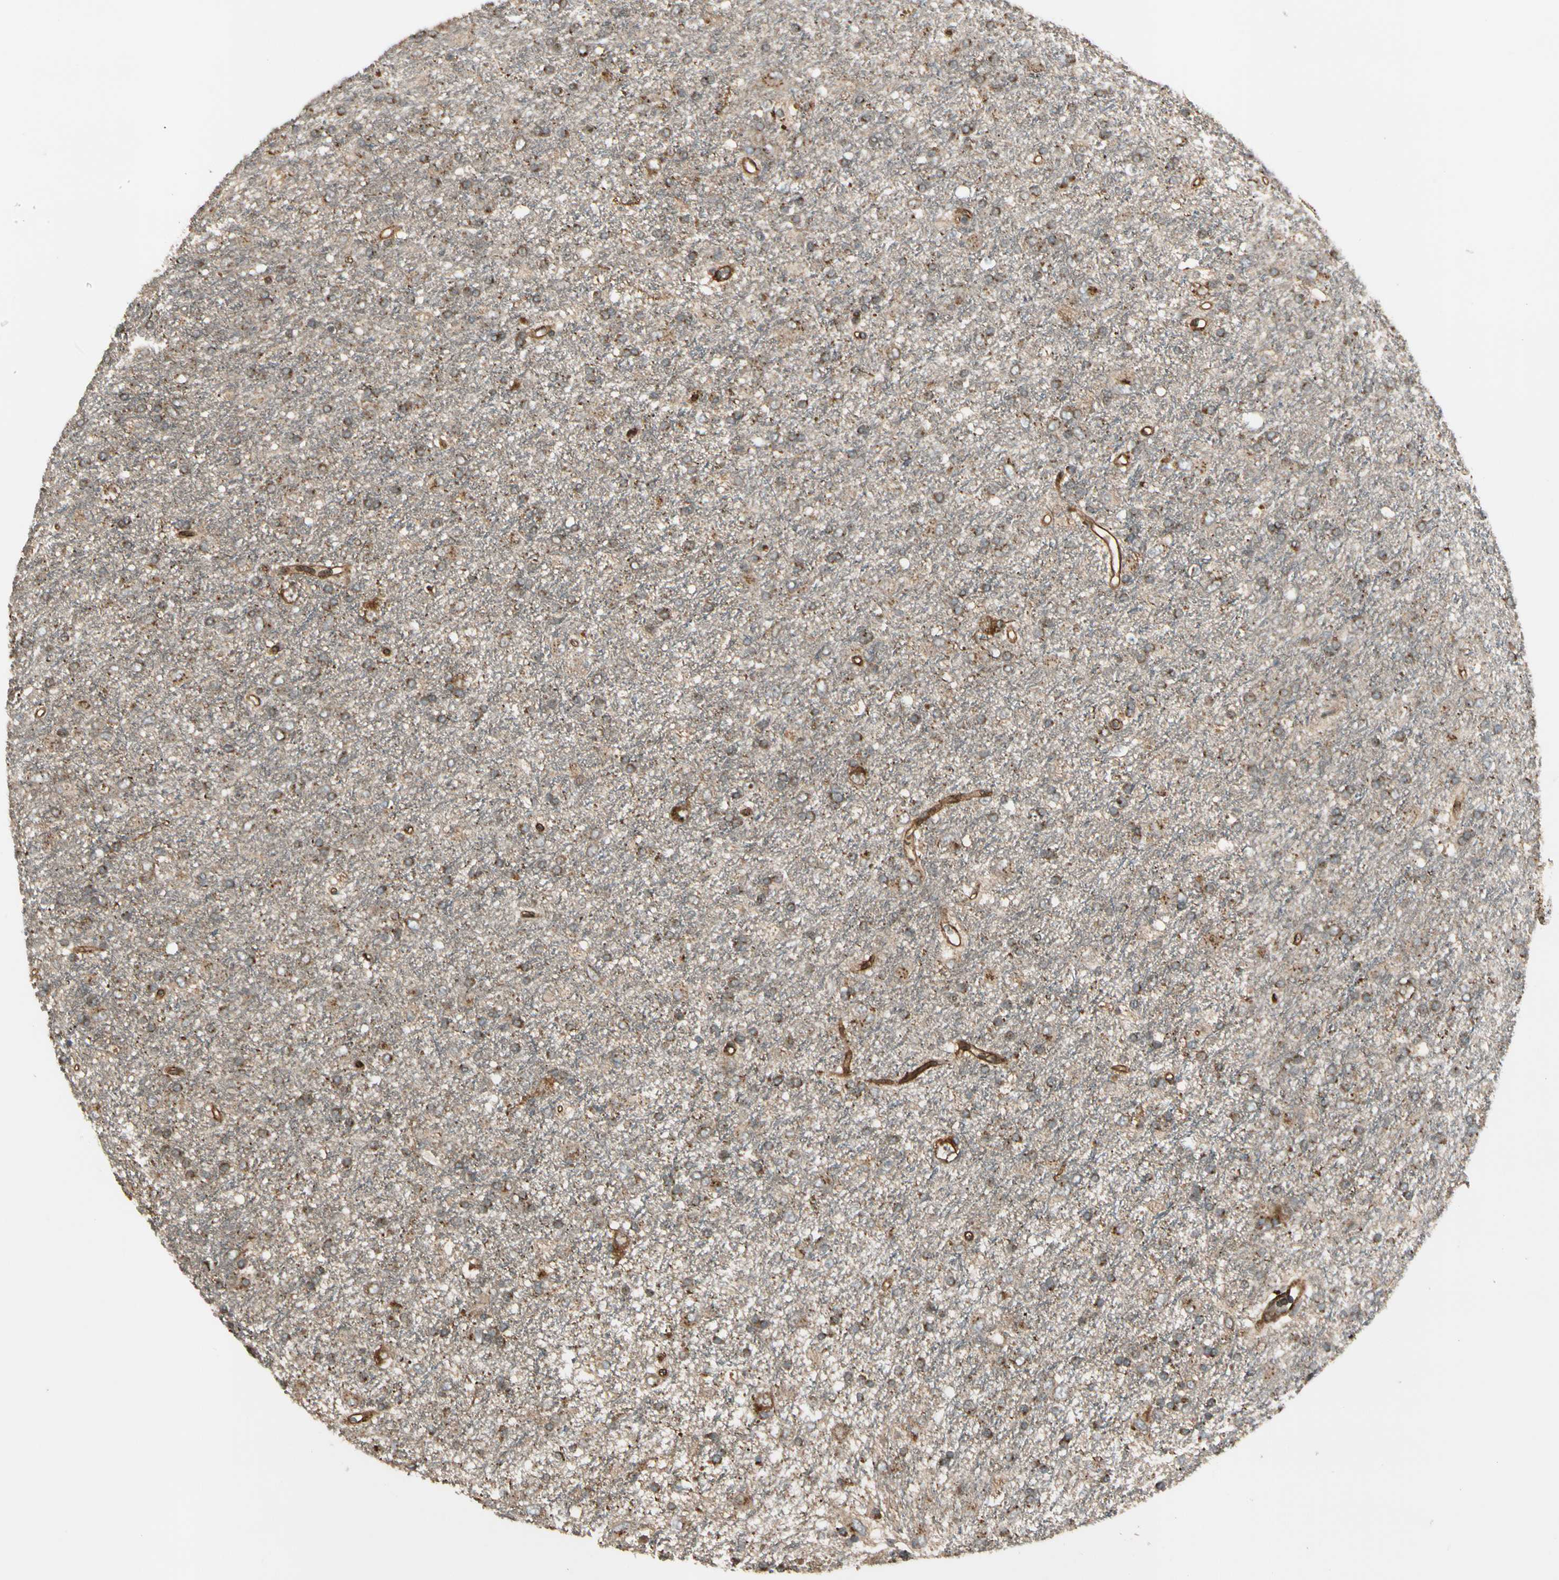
{"staining": {"intensity": "moderate", "quantity": "25%-75%", "location": "cytoplasmic/membranous"}, "tissue": "glioma", "cell_type": "Tumor cells", "image_type": "cancer", "snomed": [{"axis": "morphology", "description": "Glioma, malignant, Low grade"}, {"axis": "topography", "description": "Brain"}], "caption": "Human malignant low-grade glioma stained with a protein marker displays moderate staining in tumor cells.", "gene": "GCK", "patient": {"sex": "male", "age": 77}}